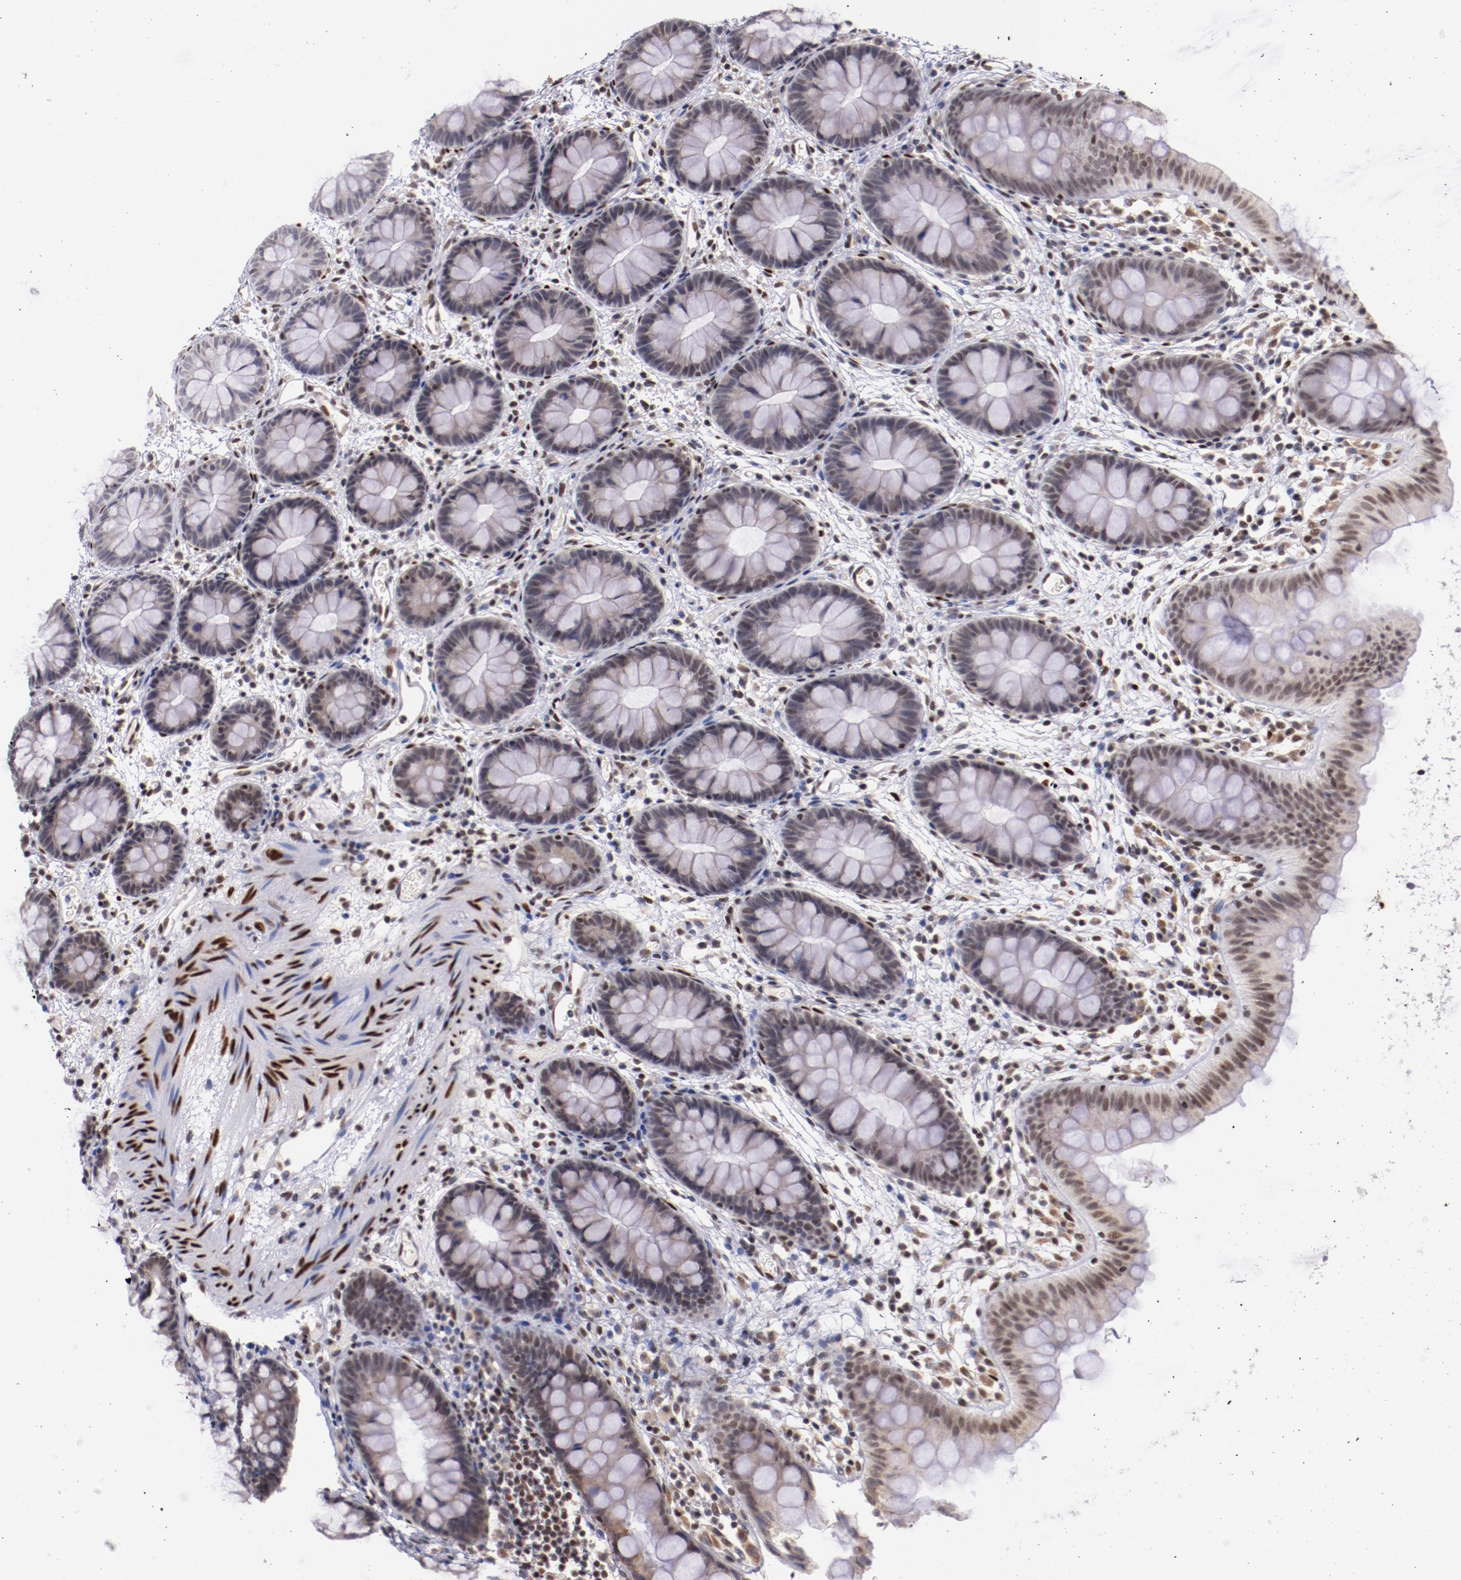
{"staining": {"intensity": "moderate", "quantity": ">75%", "location": "nuclear"}, "tissue": "colon", "cell_type": "Endothelial cells", "image_type": "normal", "snomed": [{"axis": "morphology", "description": "Normal tissue, NOS"}, {"axis": "topography", "description": "Smooth muscle"}, {"axis": "topography", "description": "Colon"}], "caption": "Immunohistochemical staining of benign colon demonstrates >75% levels of moderate nuclear protein positivity in approximately >75% of endothelial cells. (Stains: DAB in brown, nuclei in blue, Microscopy: brightfield microscopy at high magnification).", "gene": "SRF", "patient": {"sex": "male", "age": 67}}